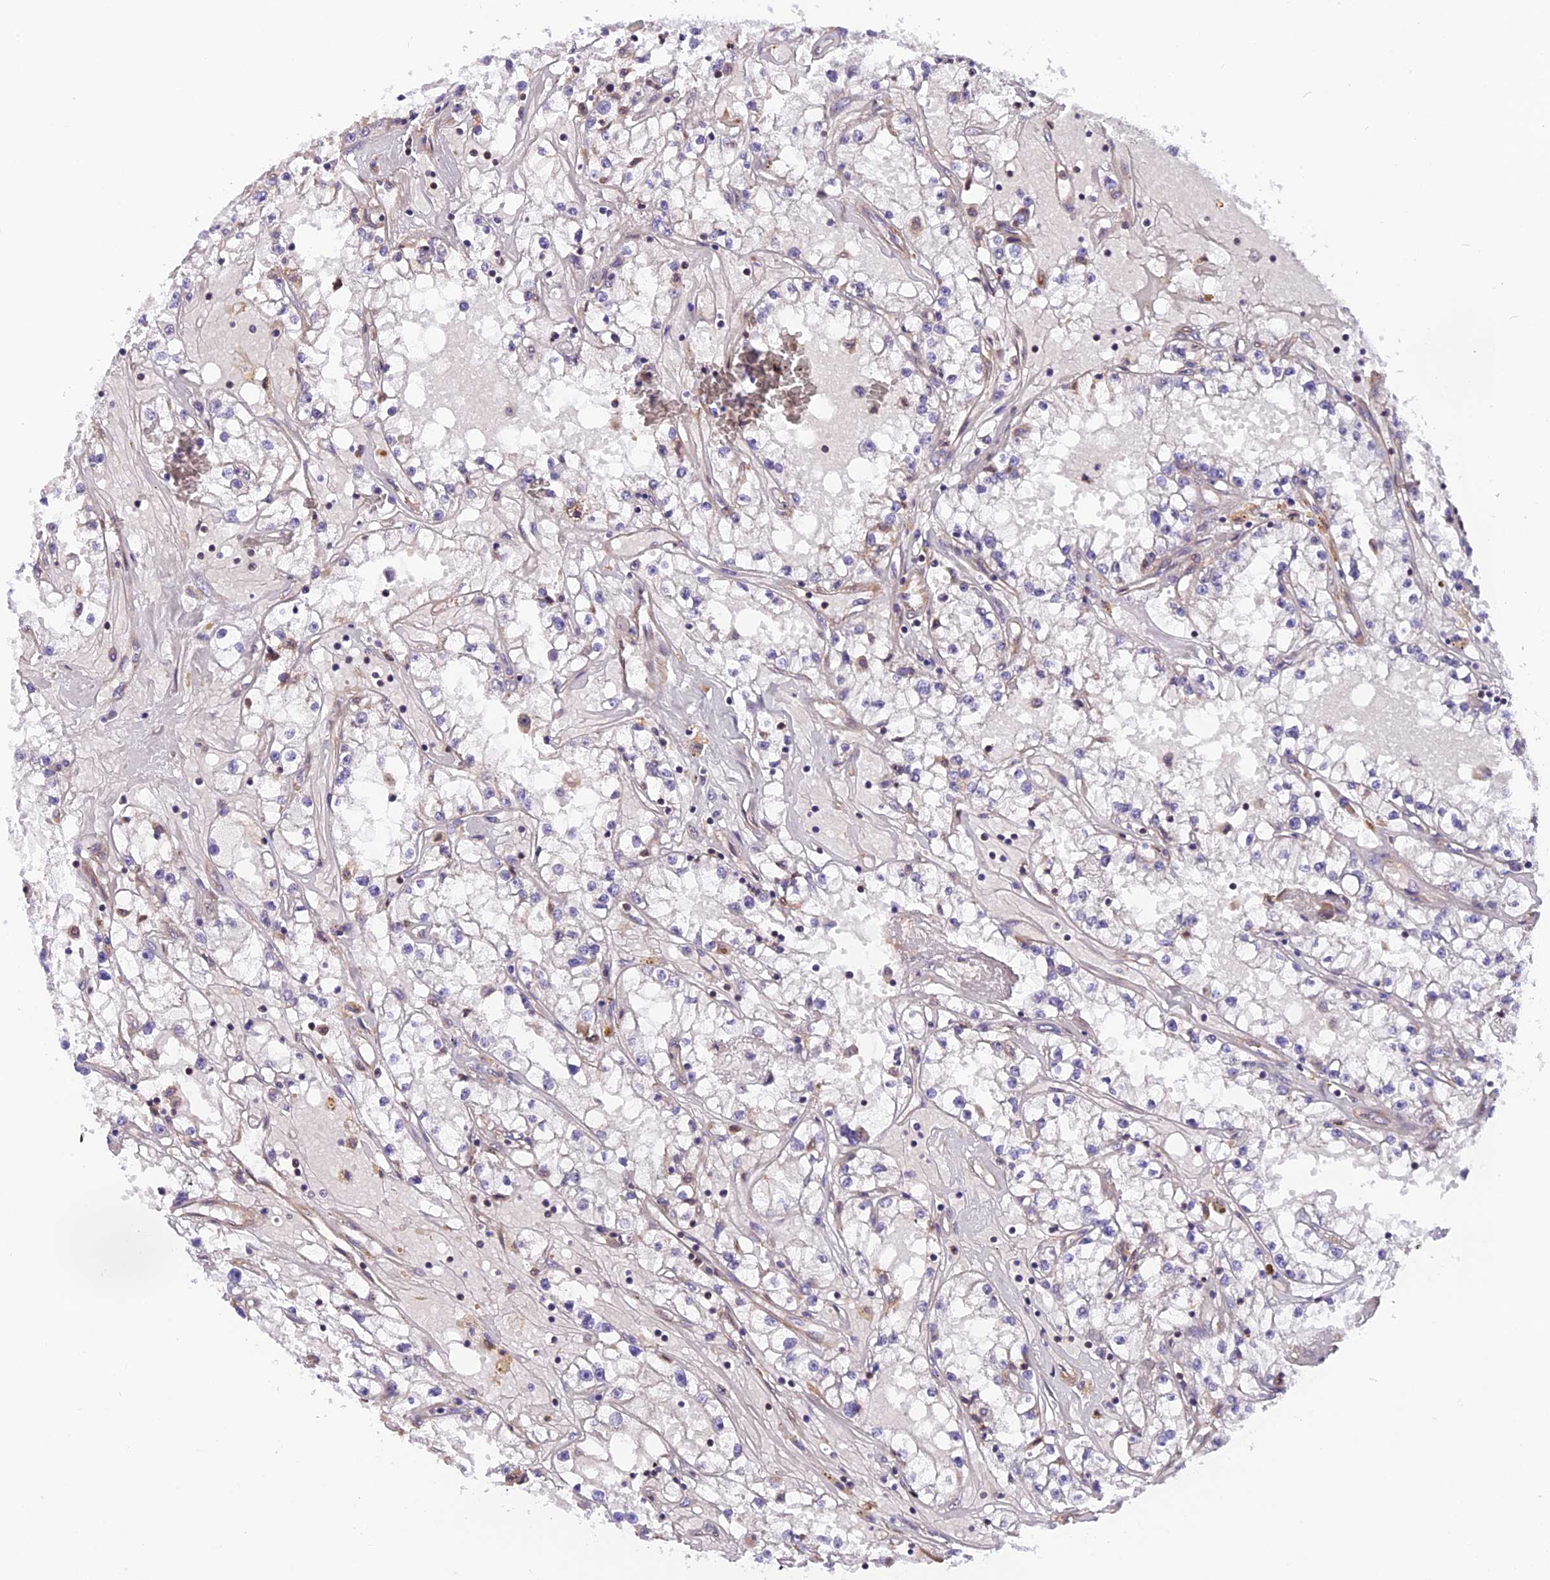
{"staining": {"intensity": "negative", "quantity": "none", "location": "none"}, "tissue": "renal cancer", "cell_type": "Tumor cells", "image_type": "cancer", "snomed": [{"axis": "morphology", "description": "Adenocarcinoma, NOS"}, {"axis": "topography", "description": "Kidney"}], "caption": "Tumor cells are negative for brown protein staining in renal cancer. (Stains: DAB IHC with hematoxylin counter stain, Microscopy: brightfield microscopy at high magnification).", "gene": "ZC3H4", "patient": {"sex": "male", "age": 56}}